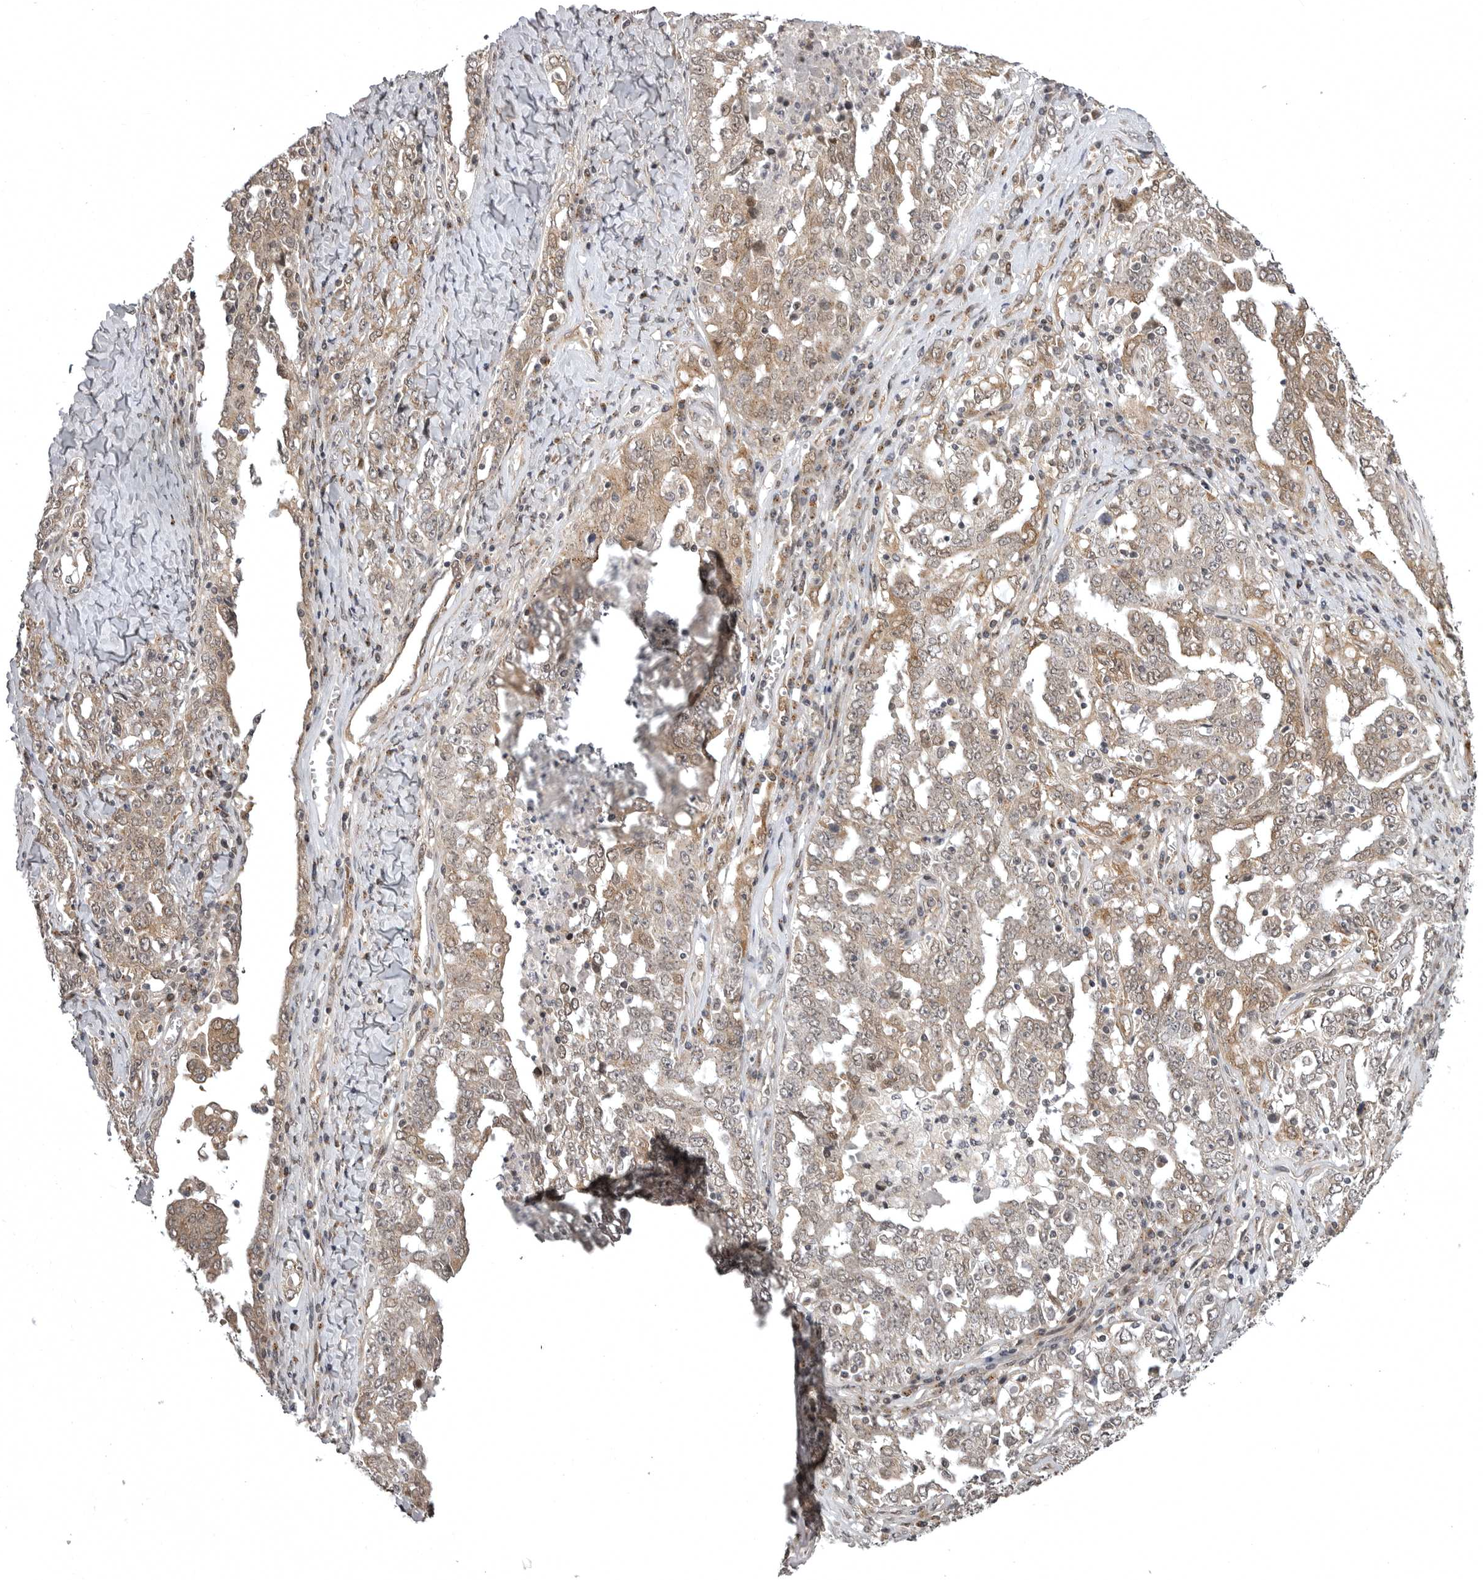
{"staining": {"intensity": "moderate", "quantity": ">75%", "location": "cytoplasmic/membranous,nuclear"}, "tissue": "ovarian cancer", "cell_type": "Tumor cells", "image_type": "cancer", "snomed": [{"axis": "morphology", "description": "Carcinoma, endometroid"}, {"axis": "topography", "description": "Ovary"}], "caption": "Endometroid carcinoma (ovarian) was stained to show a protein in brown. There is medium levels of moderate cytoplasmic/membranous and nuclear staining in approximately >75% of tumor cells. Using DAB (brown) and hematoxylin (blue) stains, captured at high magnification using brightfield microscopy.", "gene": "SNX16", "patient": {"sex": "female", "age": 62}}